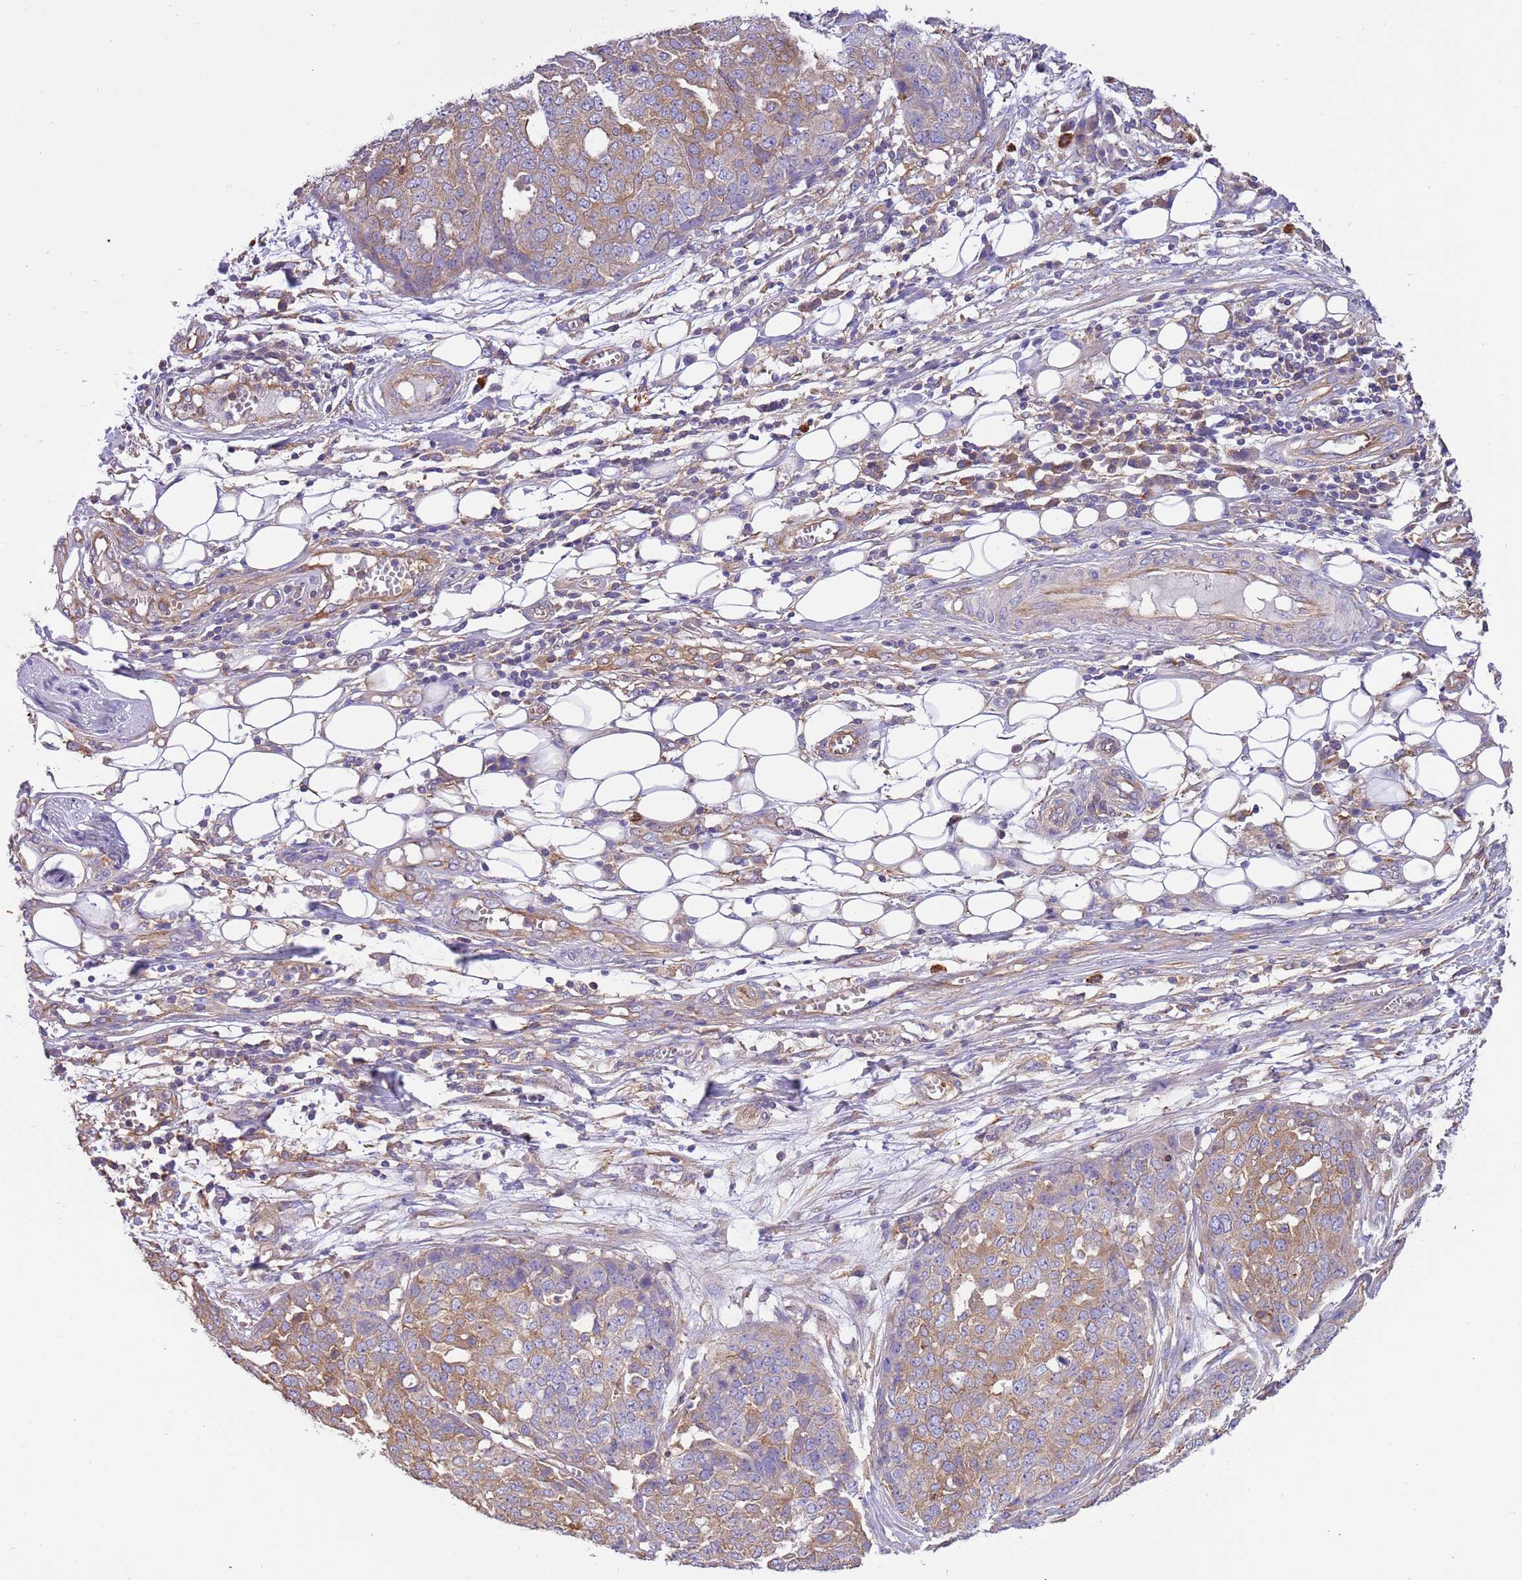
{"staining": {"intensity": "moderate", "quantity": "25%-75%", "location": "cytoplasmic/membranous"}, "tissue": "ovarian cancer", "cell_type": "Tumor cells", "image_type": "cancer", "snomed": [{"axis": "morphology", "description": "Cystadenocarcinoma, serous, NOS"}, {"axis": "topography", "description": "Soft tissue"}, {"axis": "topography", "description": "Ovary"}], "caption": "About 25%-75% of tumor cells in ovarian cancer display moderate cytoplasmic/membranous protein staining as visualized by brown immunohistochemical staining.", "gene": "NAALADL1", "patient": {"sex": "female", "age": 57}}